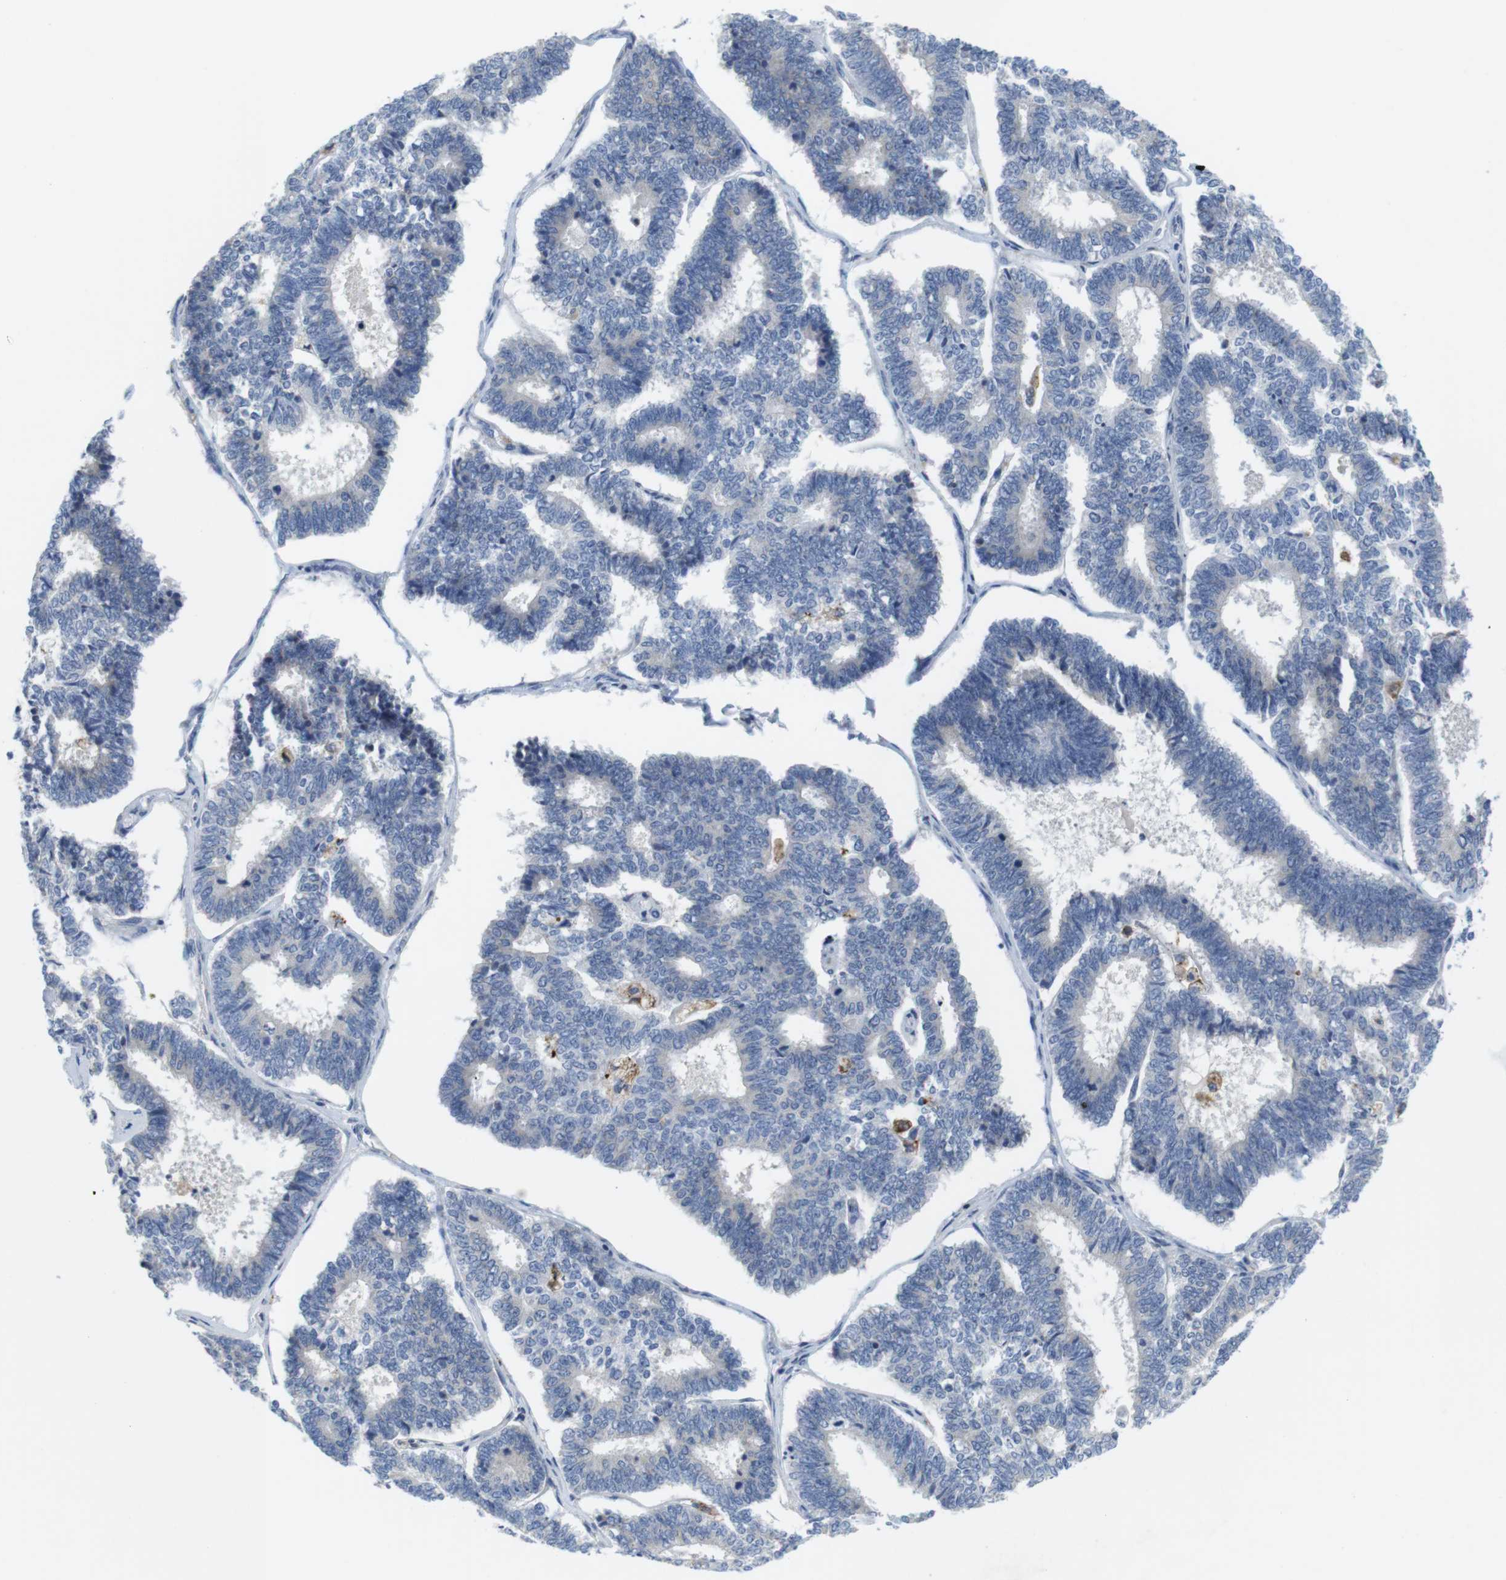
{"staining": {"intensity": "negative", "quantity": "none", "location": "none"}, "tissue": "endometrial cancer", "cell_type": "Tumor cells", "image_type": "cancer", "snomed": [{"axis": "morphology", "description": "Adenocarcinoma, NOS"}, {"axis": "topography", "description": "Endometrium"}], "caption": "High power microscopy photomicrograph of an immunohistochemistry histopathology image of endometrial adenocarcinoma, revealing no significant staining in tumor cells.", "gene": "CNGA2", "patient": {"sex": "female", "age": 70}}